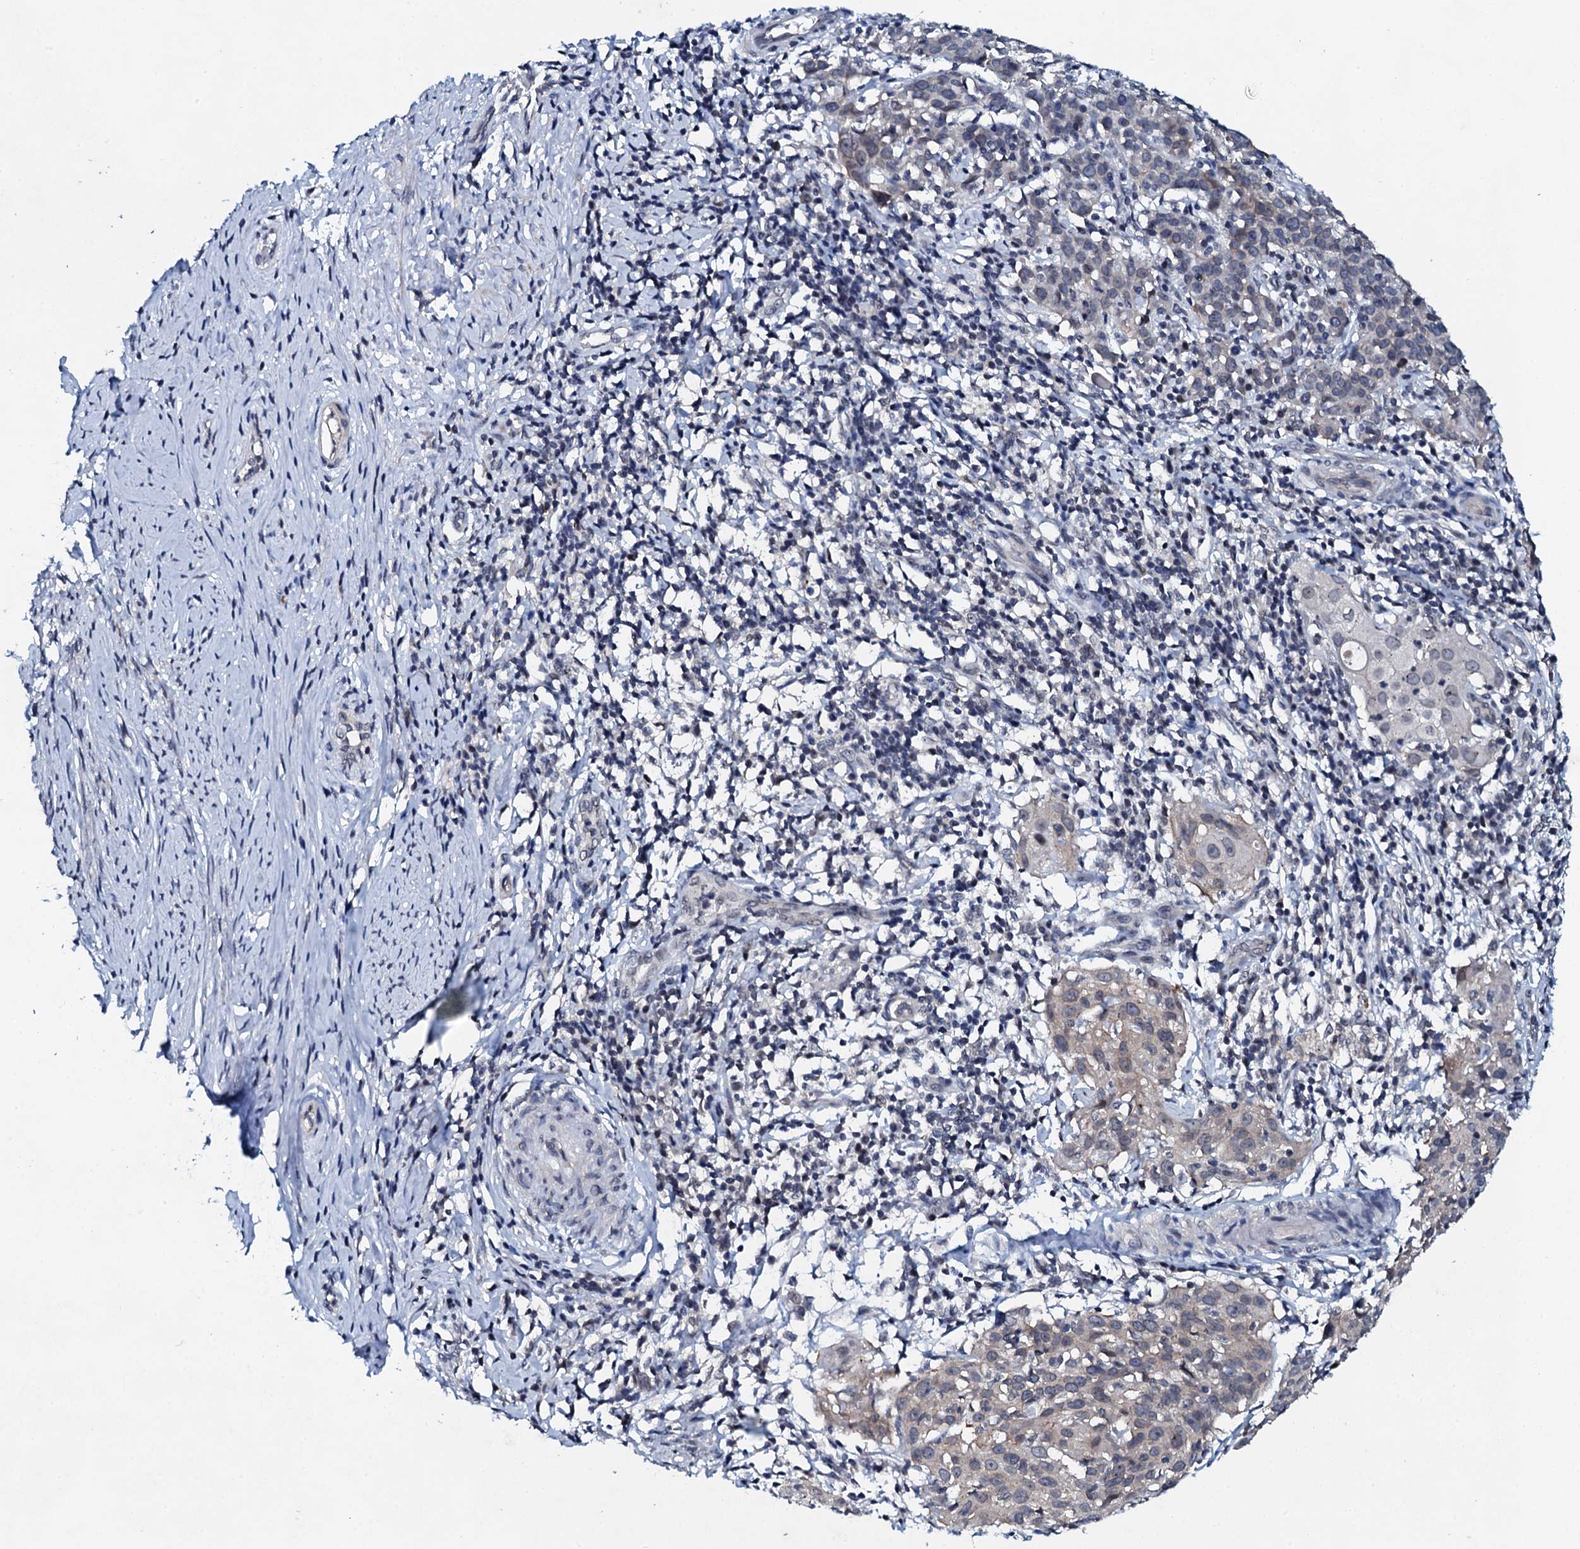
{"staining": {"intensity": "negative", "quantity": "none", "location": "none"}, "tissue": "cervical cancer", "cell_type": "Tumor cells", "image_type": "cancer", "snomed": [{"axis": "morphology", "description": "Squamous cell carcinoma, NOS"}, {"axis": "topography", "description": "Cervix"}], "caption": "Cervical cancer (squamous cell carcinoma) stained for a protein using immunohistochemistry (IHC) displays no staining tumor cells.", "gene": "SNTA1", "patient": {"sex": "female", "age": 50}}